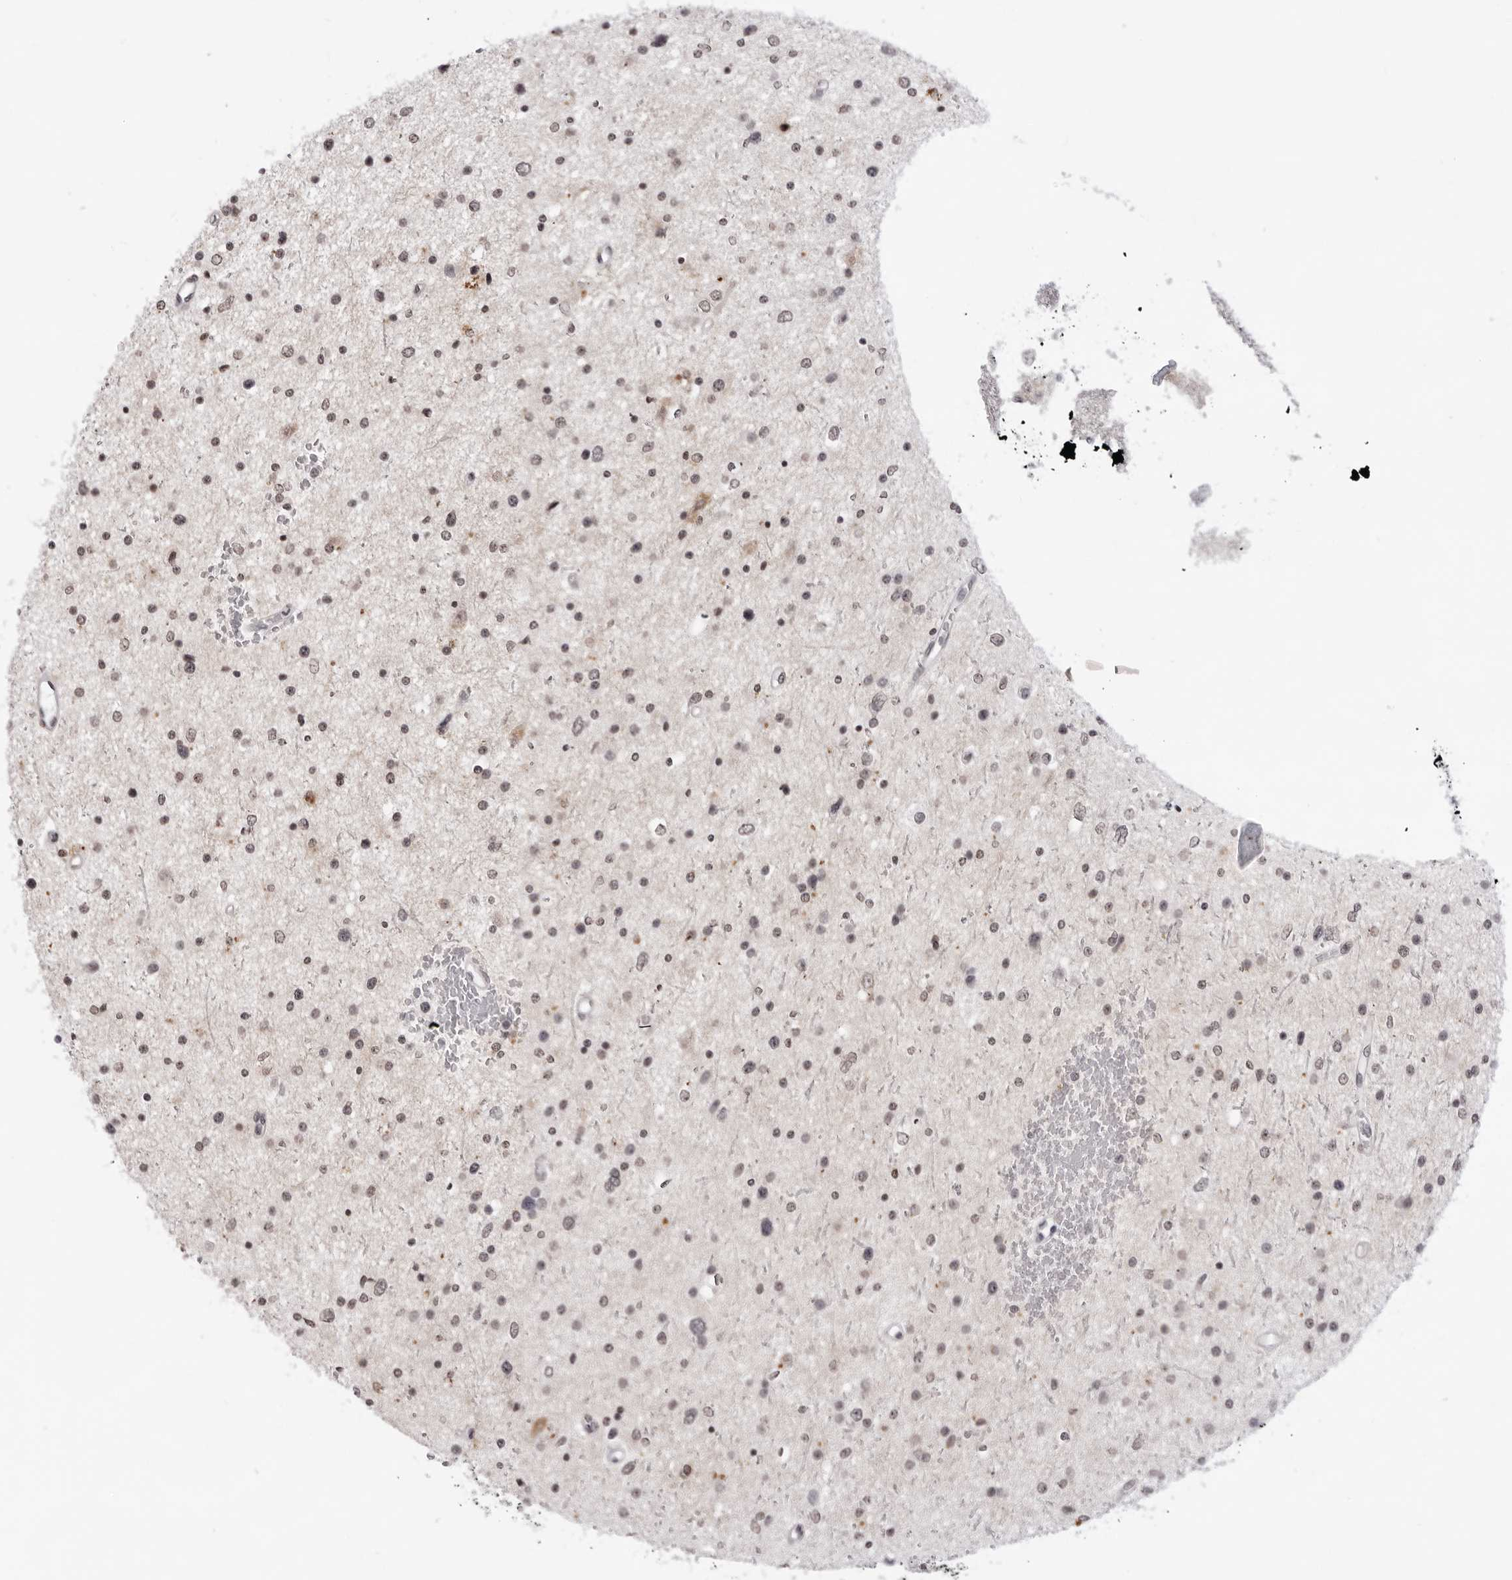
{"staining": {"intensity": "weak", "quantity": "<25%", "location": "nuclear"}, "tissue": "glioma", "cell_type": "Tumor cells", "image_type": "cancer", "snomed": [{"axis": "morphology", "description": "Glioma, malignant, Low grade"}, {"axis": "topography", "description": "Brain"}], "caption": "This is a histopathology image of IHC staining of glioma, which shows no expression in tumor cells.", "gene": "NTM", "patient": {"sex": "female", "age": 37}}